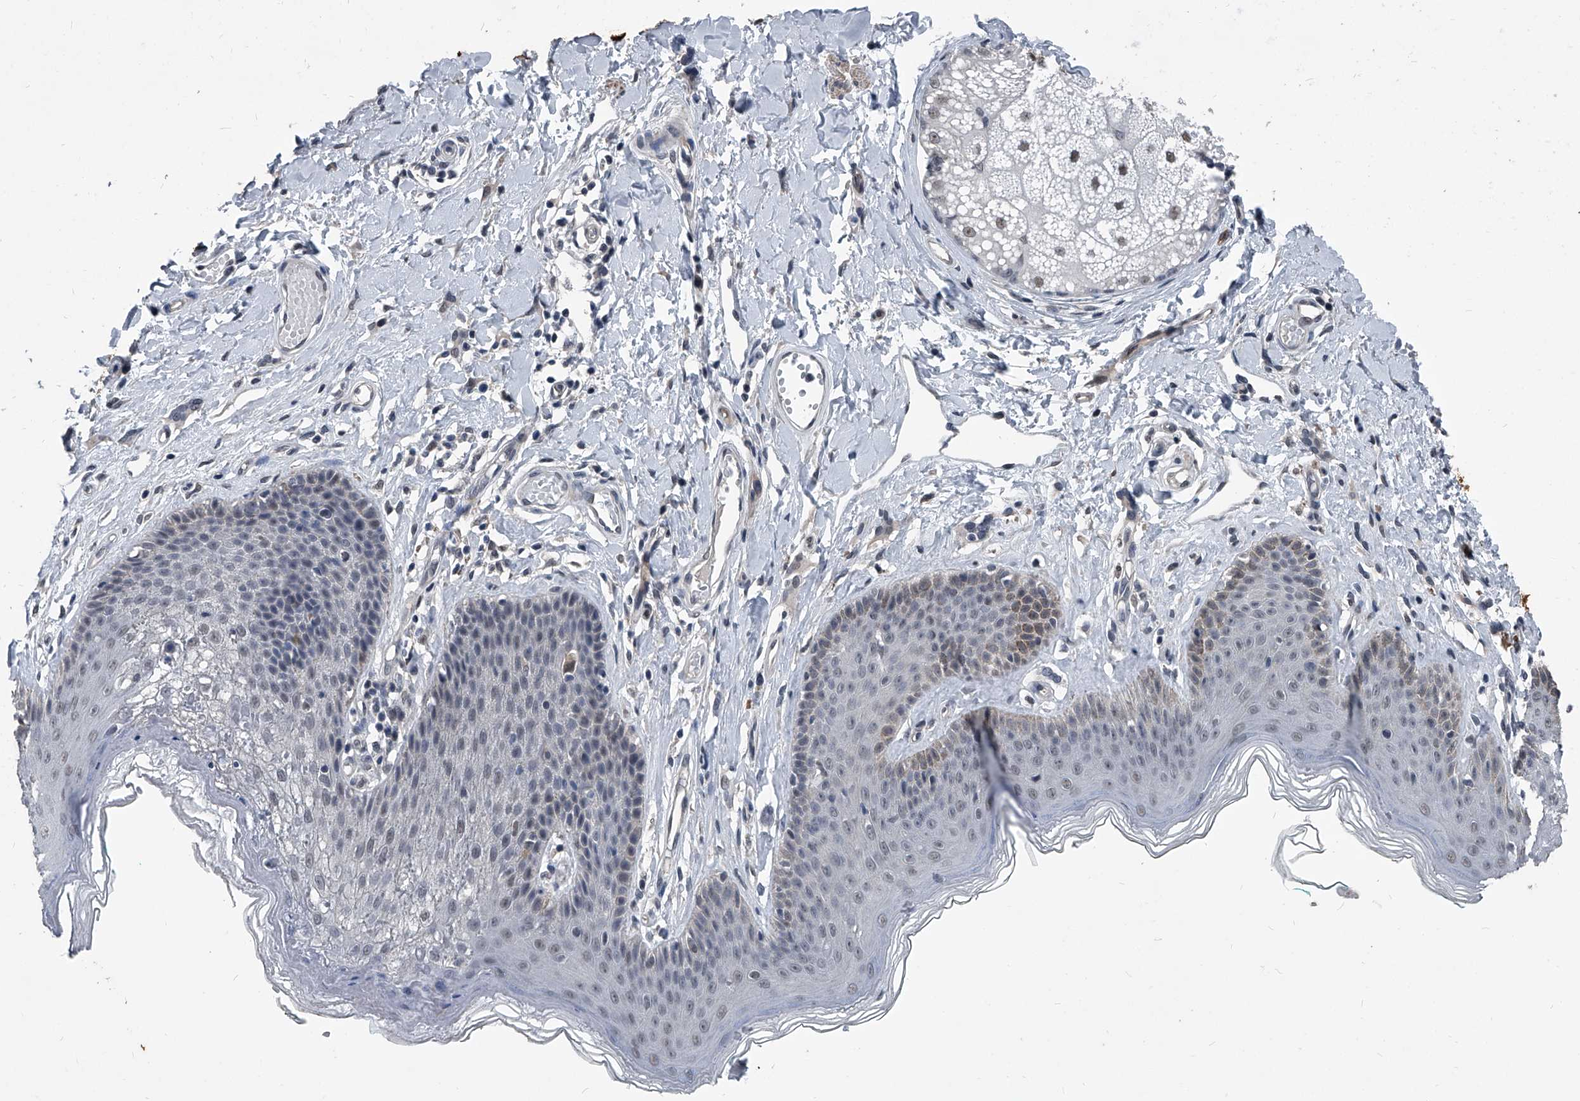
{"staining": {"intensity": "weak", "quantity": "<25%", "location": "nuclear"}, "tissue": "skin", "cell_type": "Epidermal cells", "image_type": "normal", "snomed": [{"axis": "morphology", "description": "Normal tissue, NOS"}, {"axis": "morphology", "description": "Squamous cell carcinoma, NOS"}, {"axis": "topography", "description": "Vulva"}], "caption": "An immunohistochemistry (IHC) micrograph of unremarkable skin is shown. There is no staining in epidermal cells of skin. Brightfield microscopy of immunohistochemistry (IHC) stained with DAB (brown) and hematoxylin (blue), captured at high magnification.", "gene": "MEN1", "patient": {"sex": "female", "age": 85}}